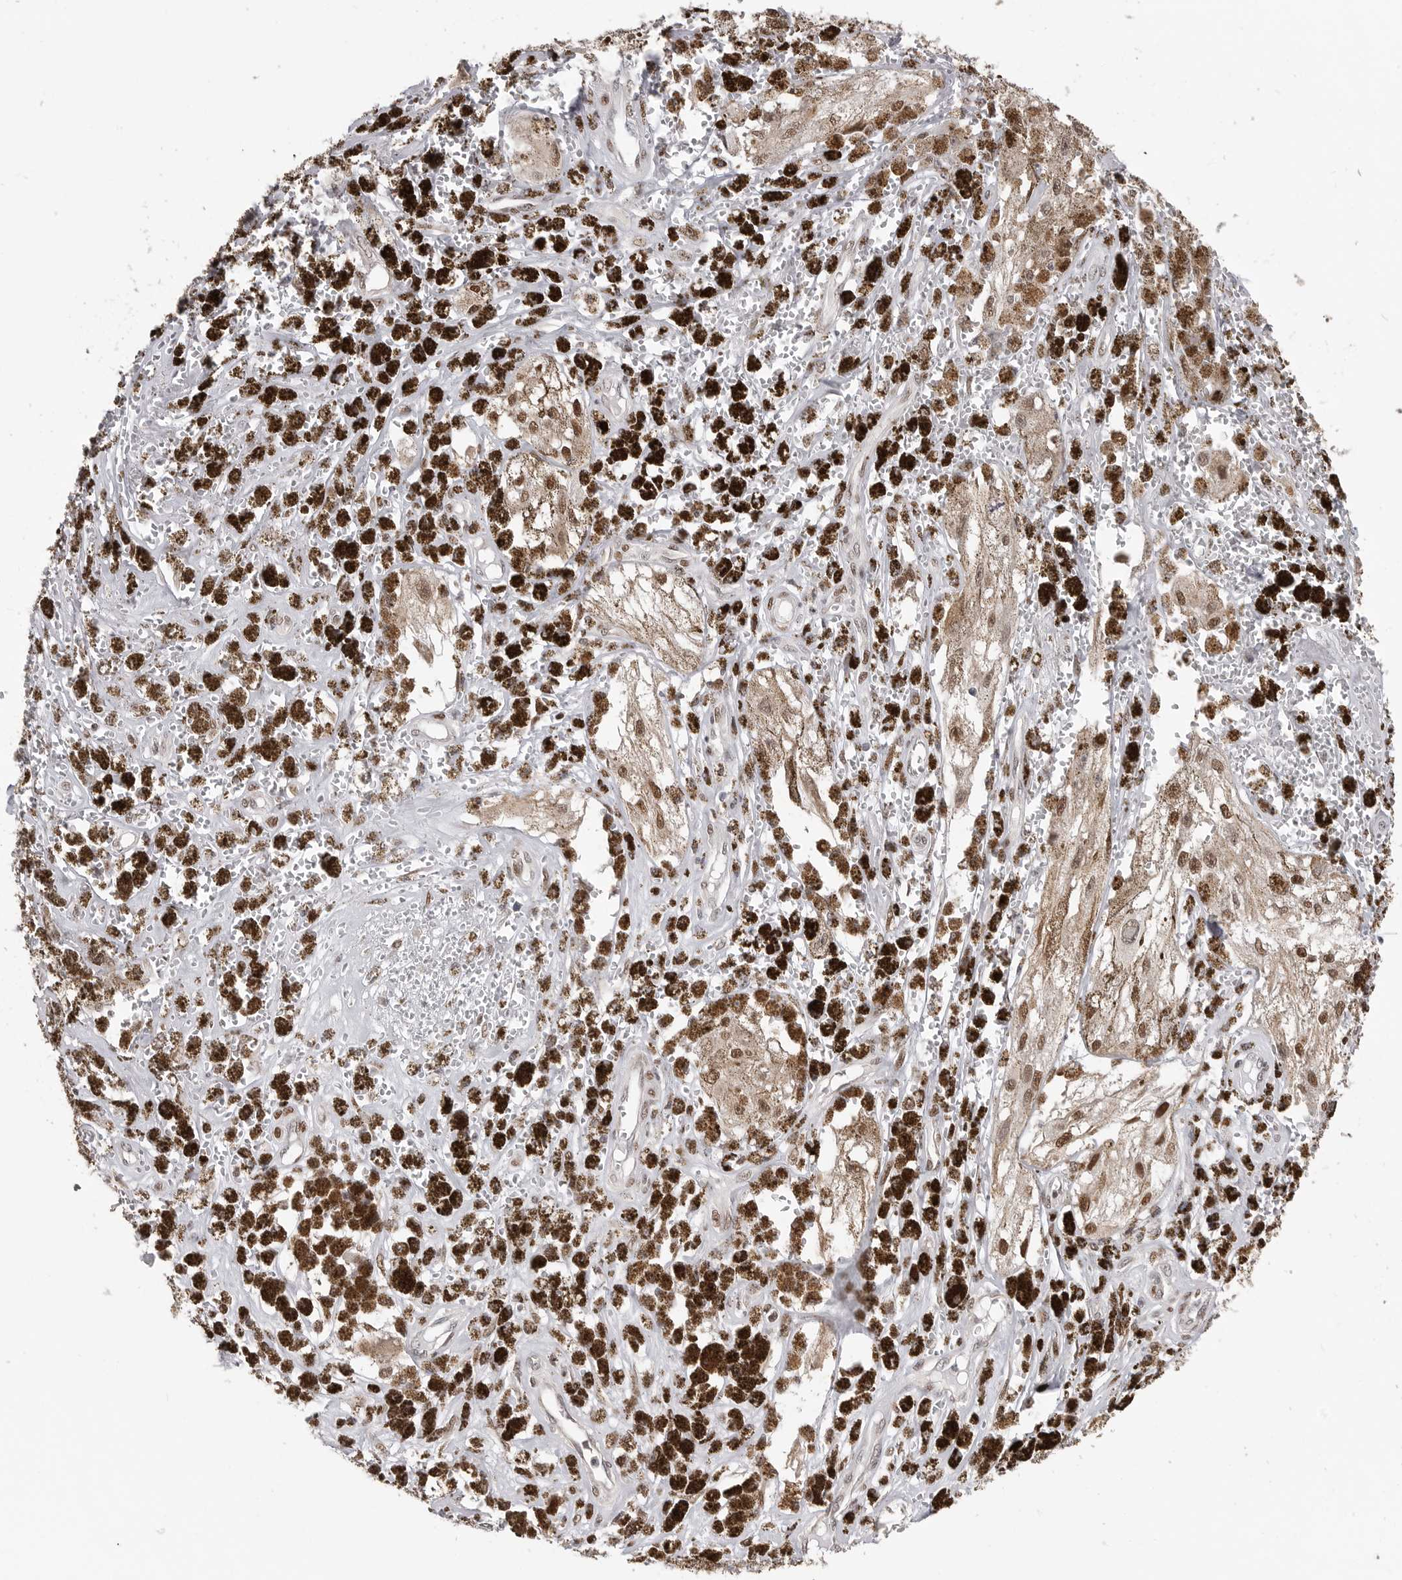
{"staining": {"intensity": "moderate", "quantity": ">75%", "location": "cytoplasmic/membranous,nuclear"}, "tissue": "melanoma", "cell_type": "Tumor cells", "image_type": "cancer", "snomed": [{"axis": "morphology", "description": "Malignant melanoma, NOS"}, {"axis": "topography", "description": "Skin"}], "caption": "Human melanoma stained for a protein (brown) shows moderate cytoplasmic/membranous and nuclear positive expression in about >75% of tumor cells.", "gene": "SMARCC1", "patient": {"sex": "male", "age": 88}}